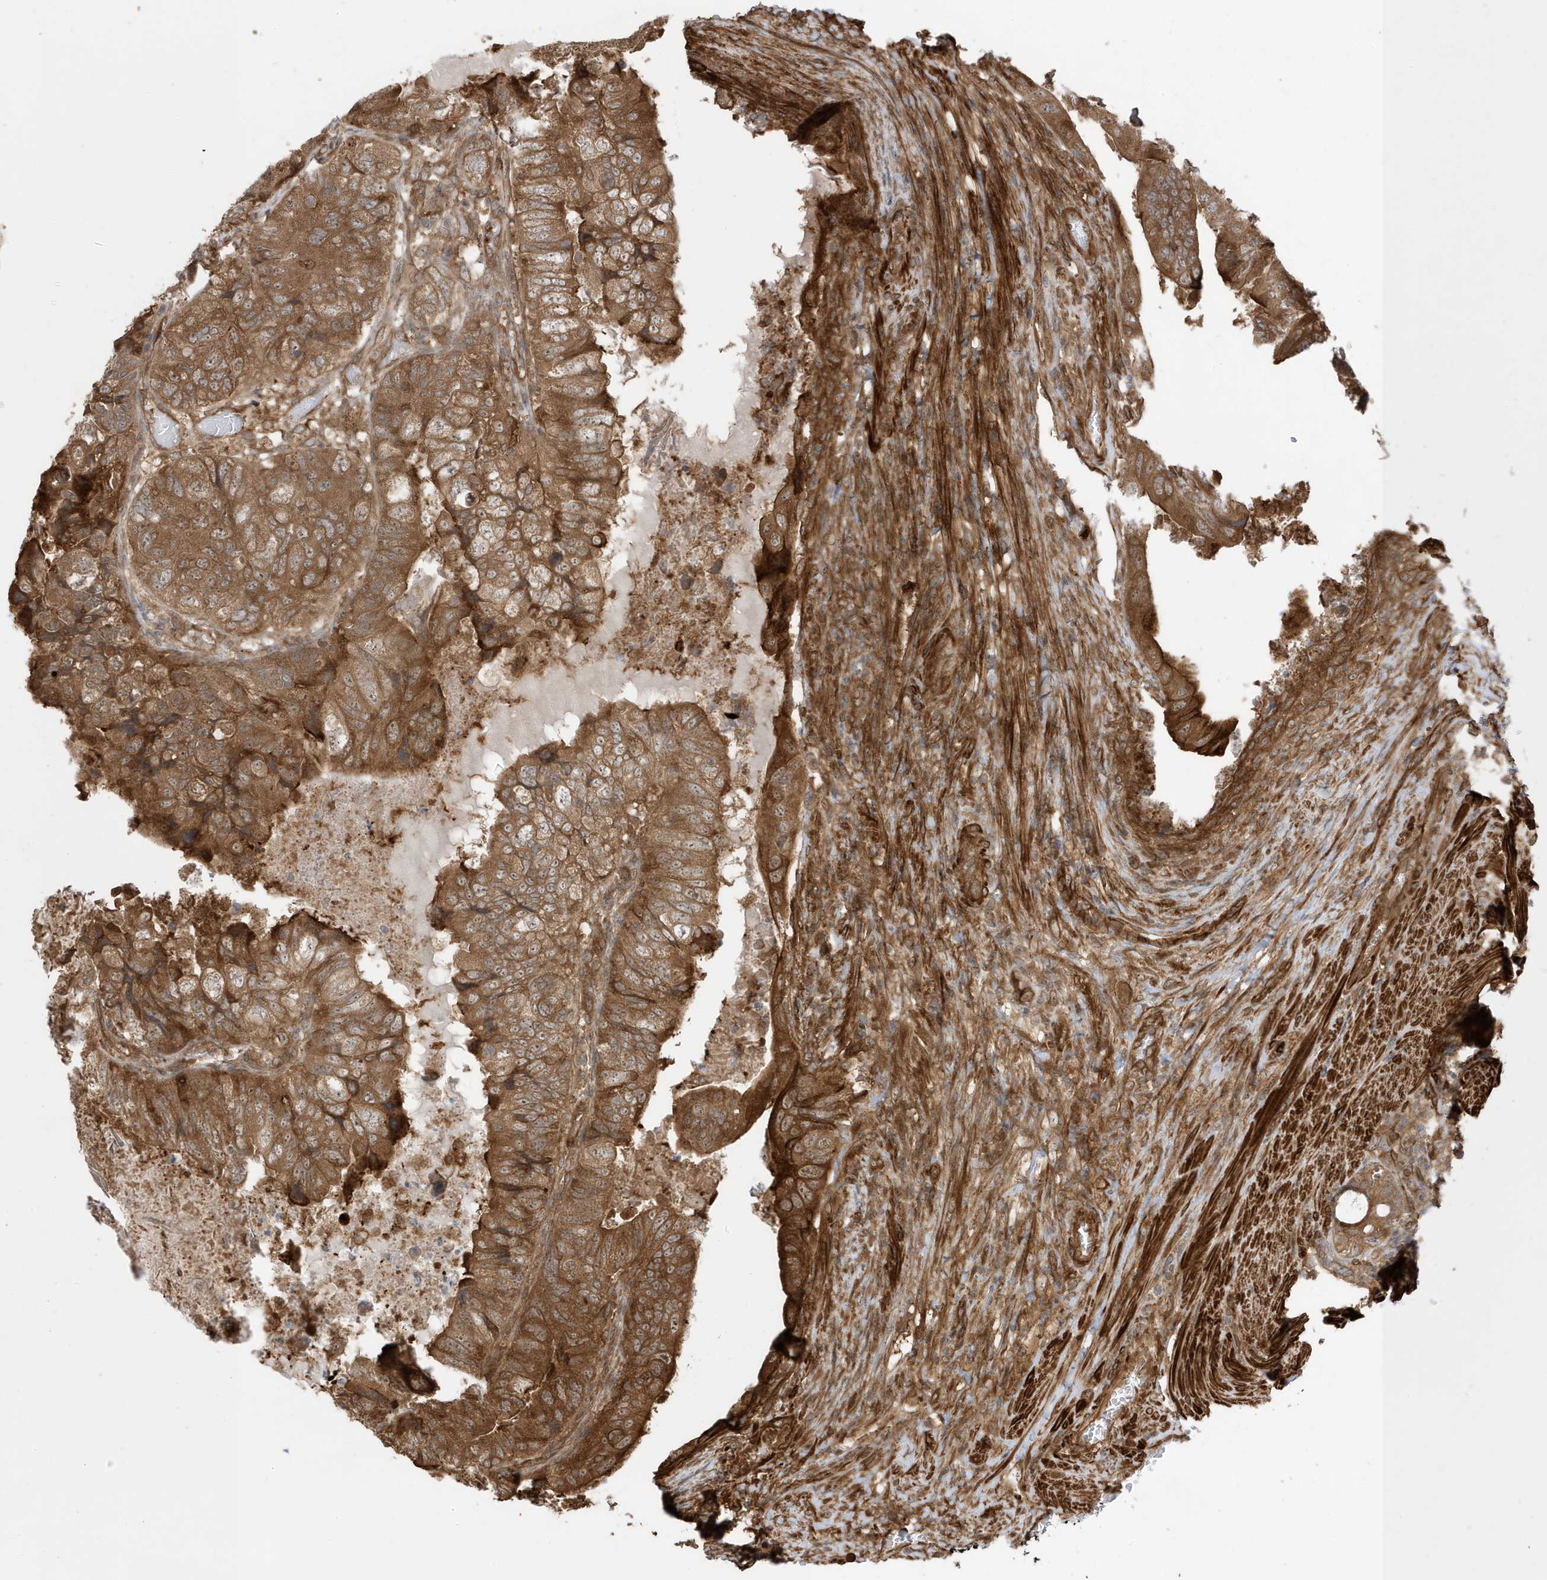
{"staining": {"intensity": "moderate", "quantity": ">75%", "location": "cytoplasmic/membranous"}, "tissue": "colorectal cancer", "cell_type": "Tumor cells", "image_type": "cancer", "snomed": [{"axis": "morphology", "description": "Adenocarcinoma, NOS"}, {"axis": "topography", "description": "Rectum"}], "caption": "A medium amount of moderate cytoplasmic/membranous expression is seen in about >75% of tumor cells in colorectal cancer (adenocarcinoma) tissue.", "gene": "CDC42EP3", "patient": {"sex": "male", "age": 63}}